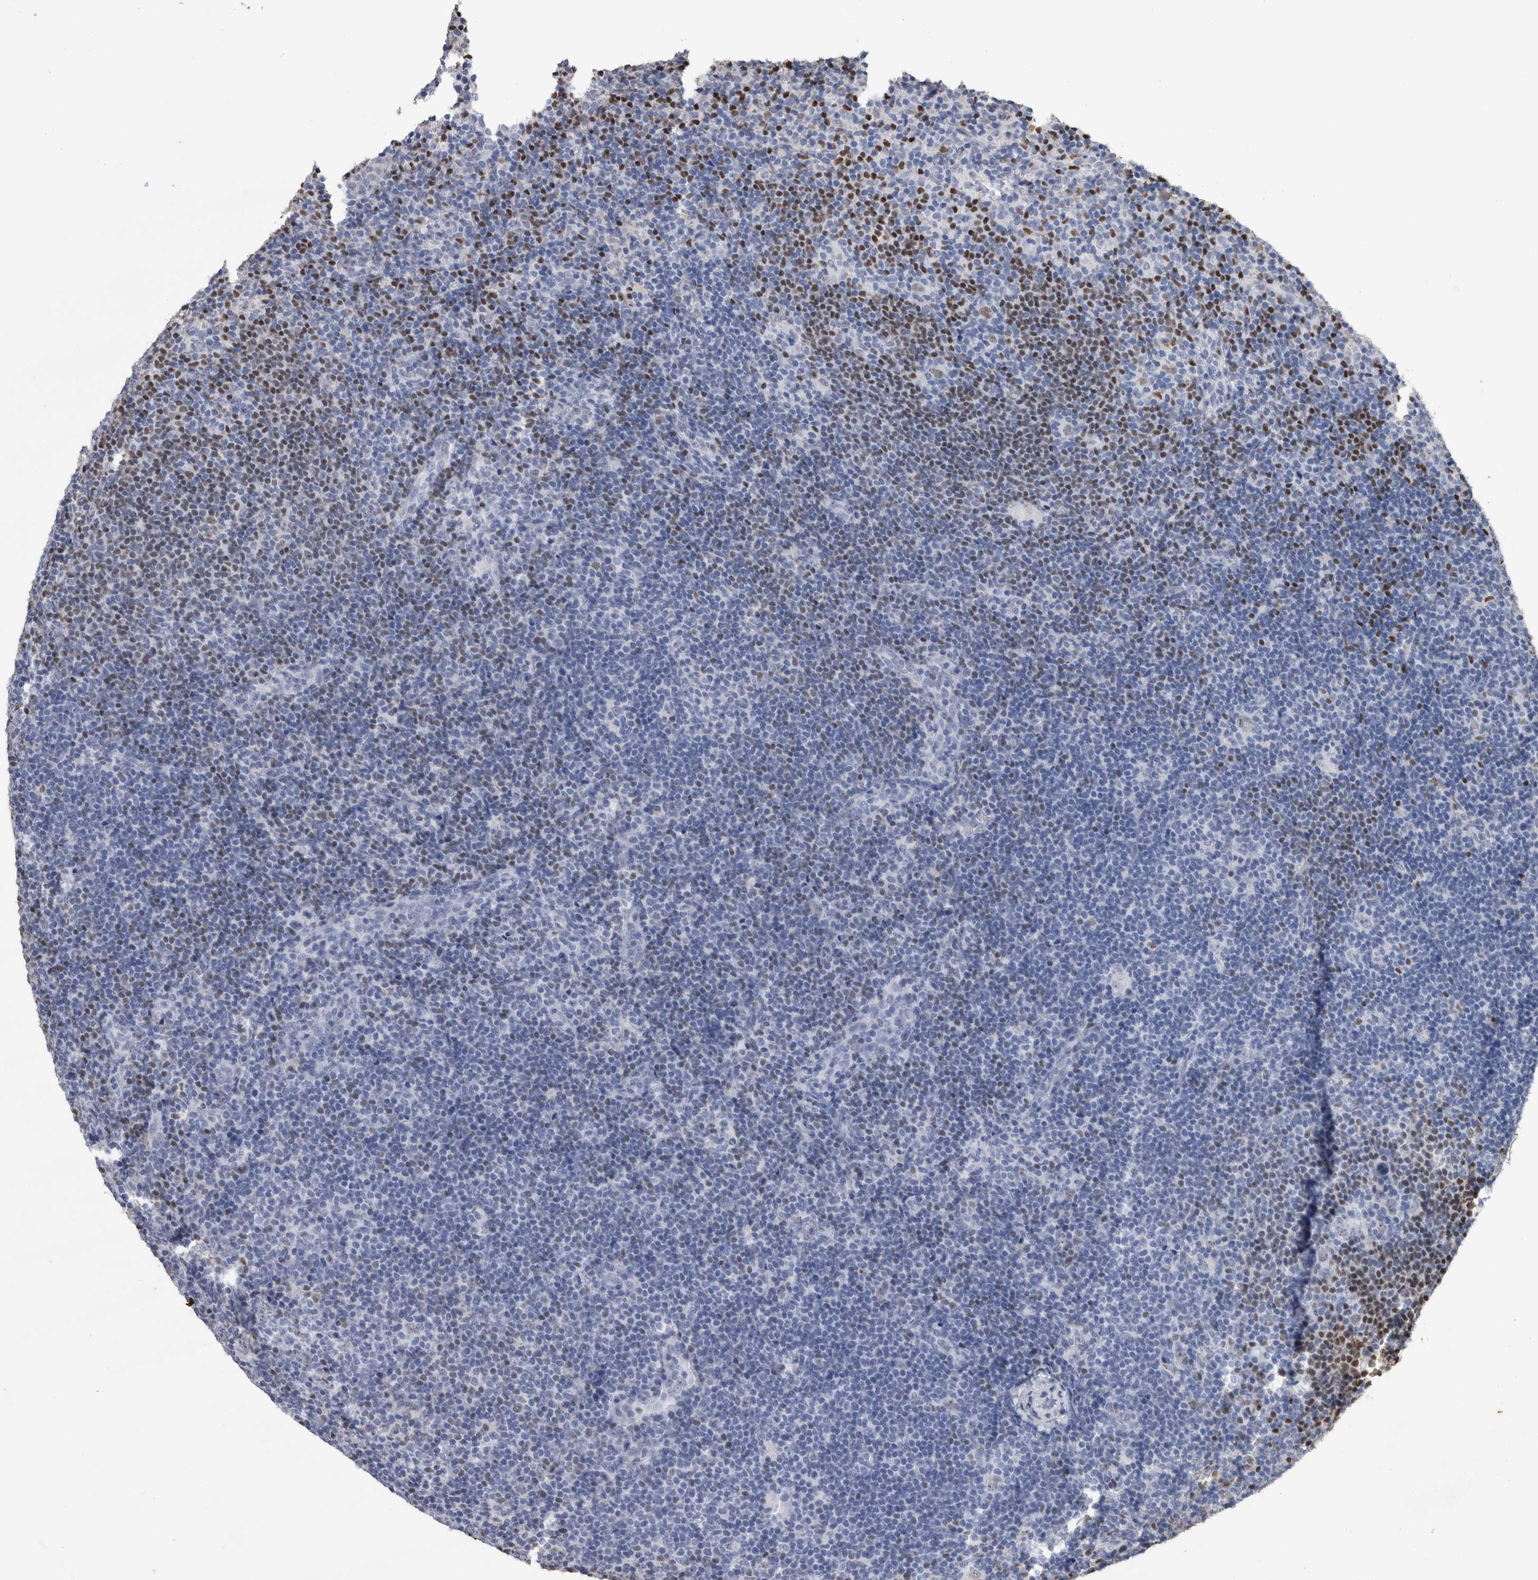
{"staining": {"intensity": "weak", "quantity": "25%-75%", "location": "nuclear"}, "tissue": "lymphoma", "cell_type": "Tumor cells", "image_type": "cancer", "snomed": [{"axis": "morphology", "description": "Hodgkin's disease, NOS"}, {"axis": "topography", "description": "Lymph node"}], "caption": "About 25%-75% of tumor cells in Hodgkin's disease demonstrate weak nuclear protein expression as visualized by brown immunohistochemical staining.", "gene": "PAX5", "patient": {"sex": "female", "age": 57}}